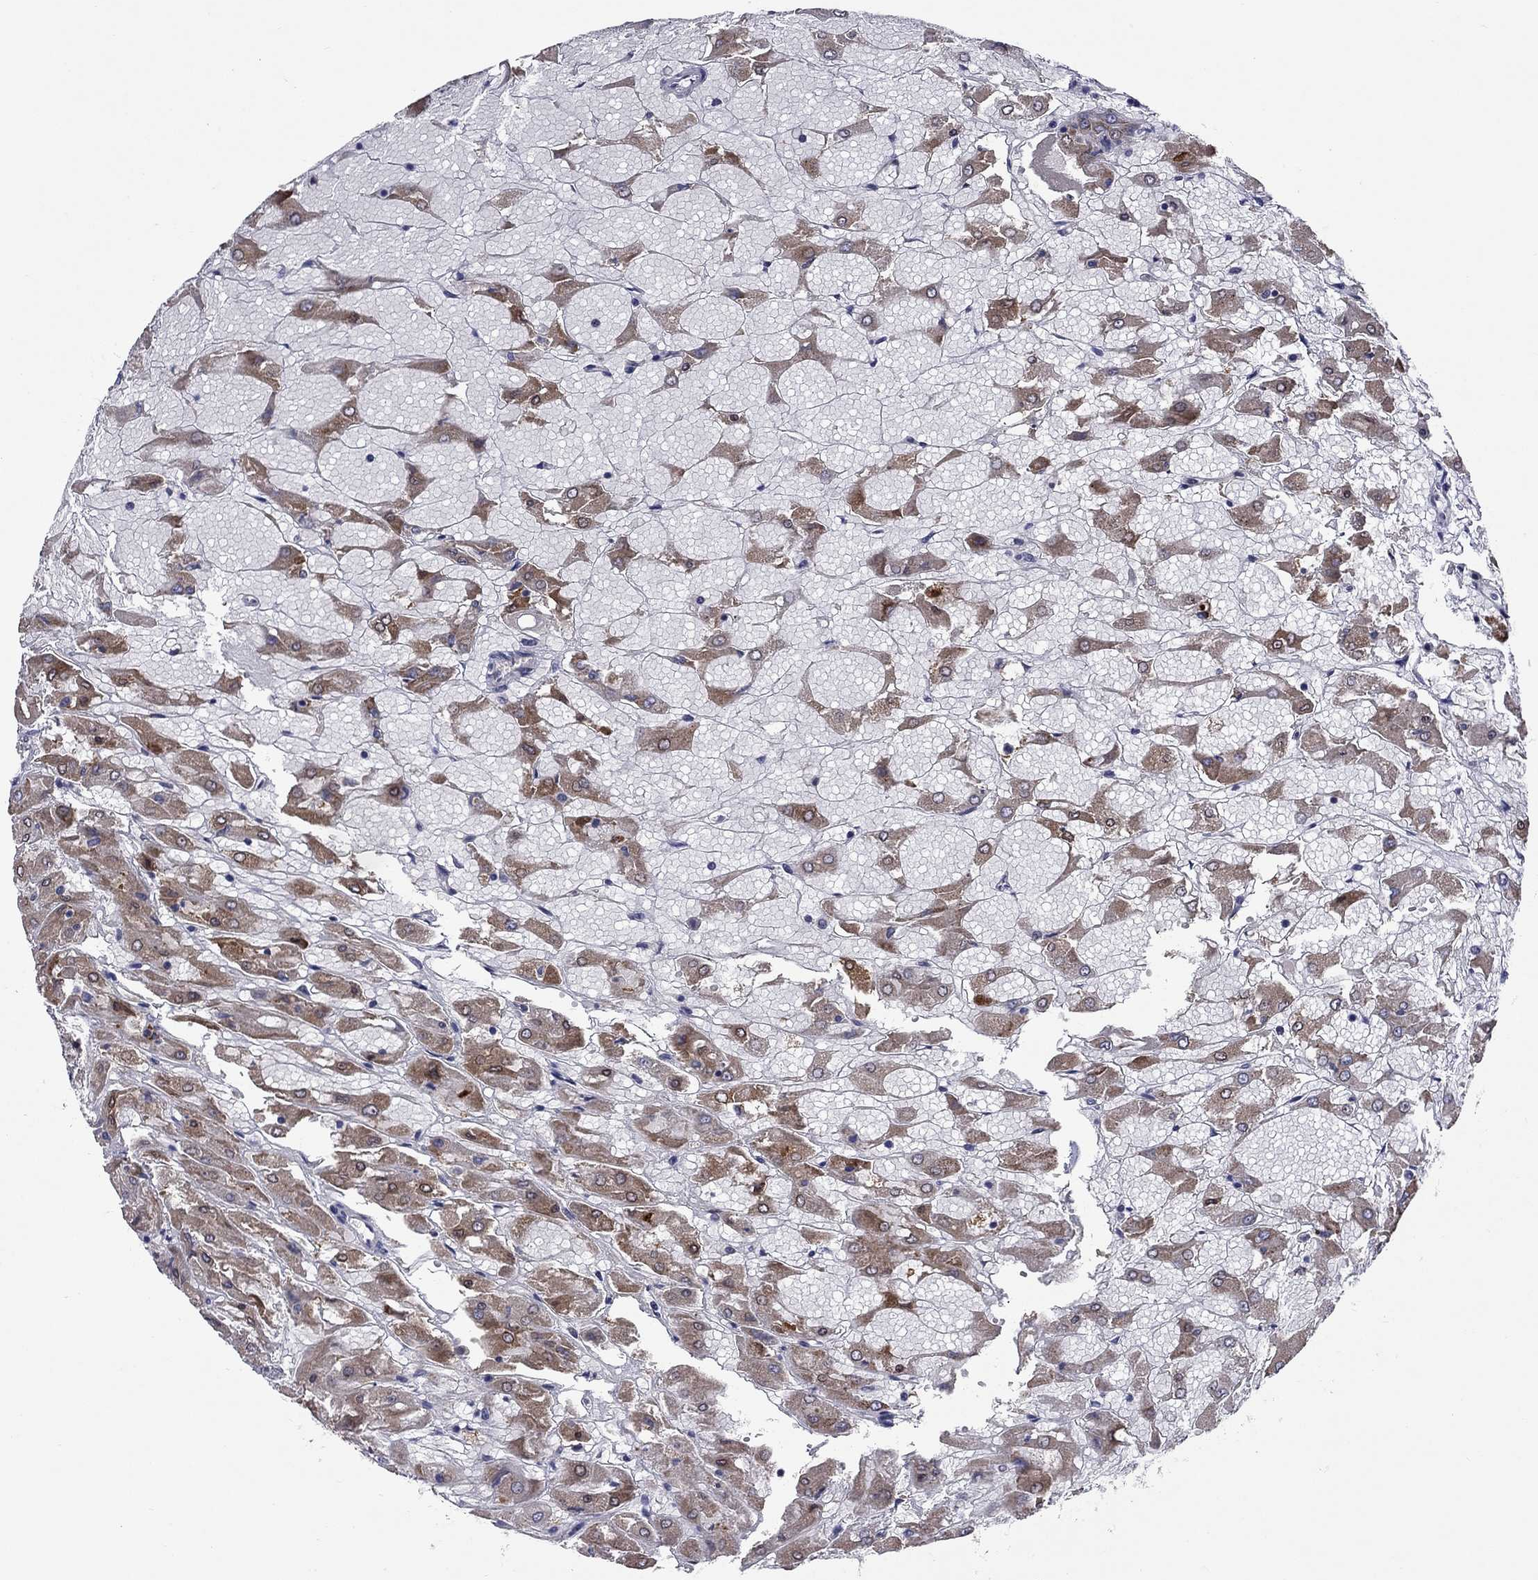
{"staining": {"intensity": "strong", "quantity": ">75%", "location": "cytoplasmic/membranous"}, "tissue": "renal cancer", "cell_type": "Tumor cells", "image_type": "cancer", "snomed": [{"axis": "morphology", "description": "Adenocarcinoma, NOS"}, {"axis": "topography", "description": "Kidney"}], "caption": "Renal cancer stained with a protein marker shows strong staining in tumor cells.", "gene": "SHOC2", "patient": {"sex": "male", "age": 72}}